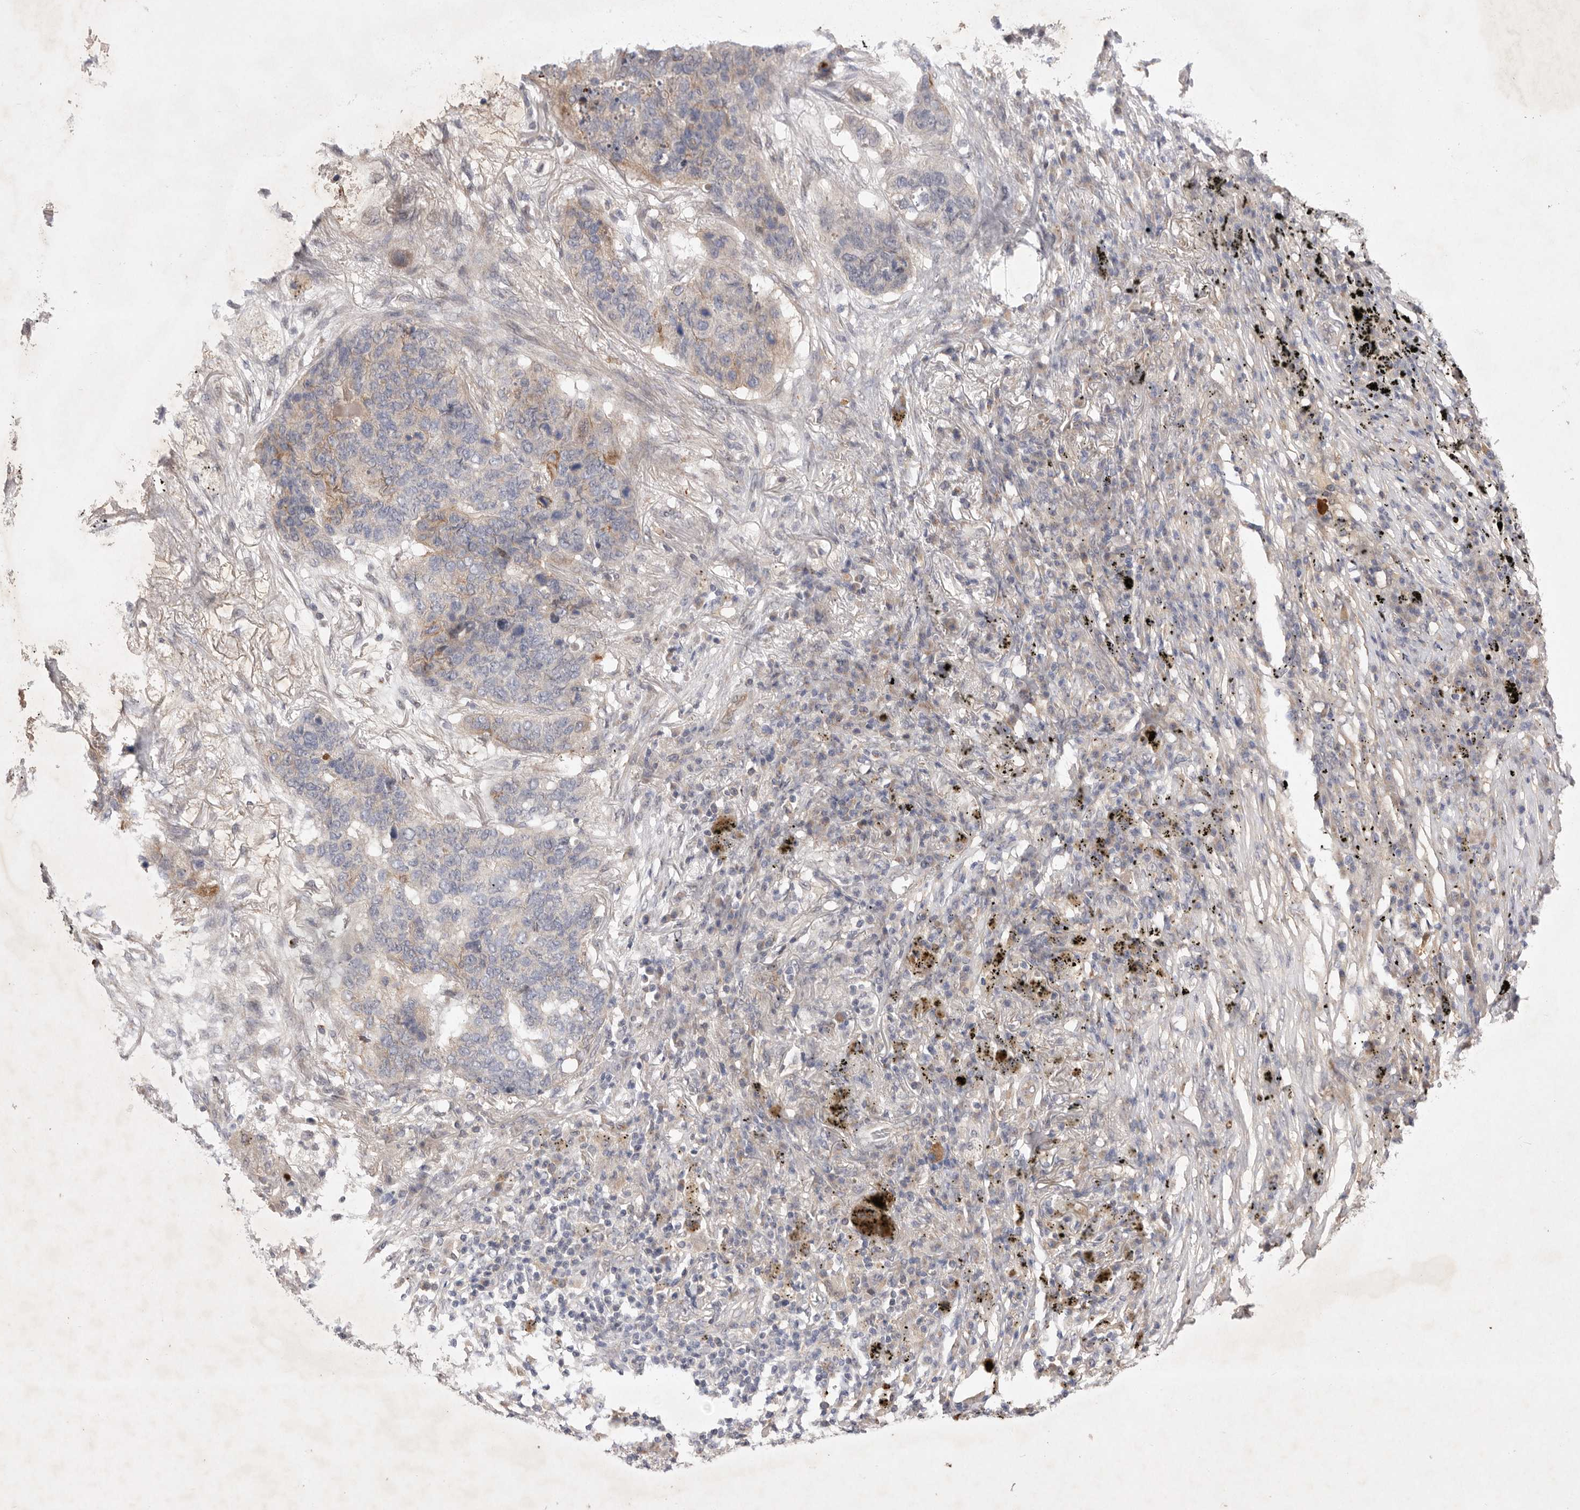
{"staining": {"intensity": "weak", "quantity": "<25%", "location": "cytoplasmic/membranous"}, "tissue": "lung cancer", "cell_type": "Tumor cells", "image_type": "cancer", "snomed": [{"axis": "morphology", "description": "Squamous cell carcinoma, NOS"}, {"axis": "topography", "description": "Lung"}], "caption": "Histopathology image shows no protein expression in tumor cells of squamous cell carcinoma (lung) tissue. The staining is performed using DAB brown chromogen with nuclei counter-stained in using hematoxylin.", "gene": "PTPDC1", "patient": {"sex": "female", "age": 63}}